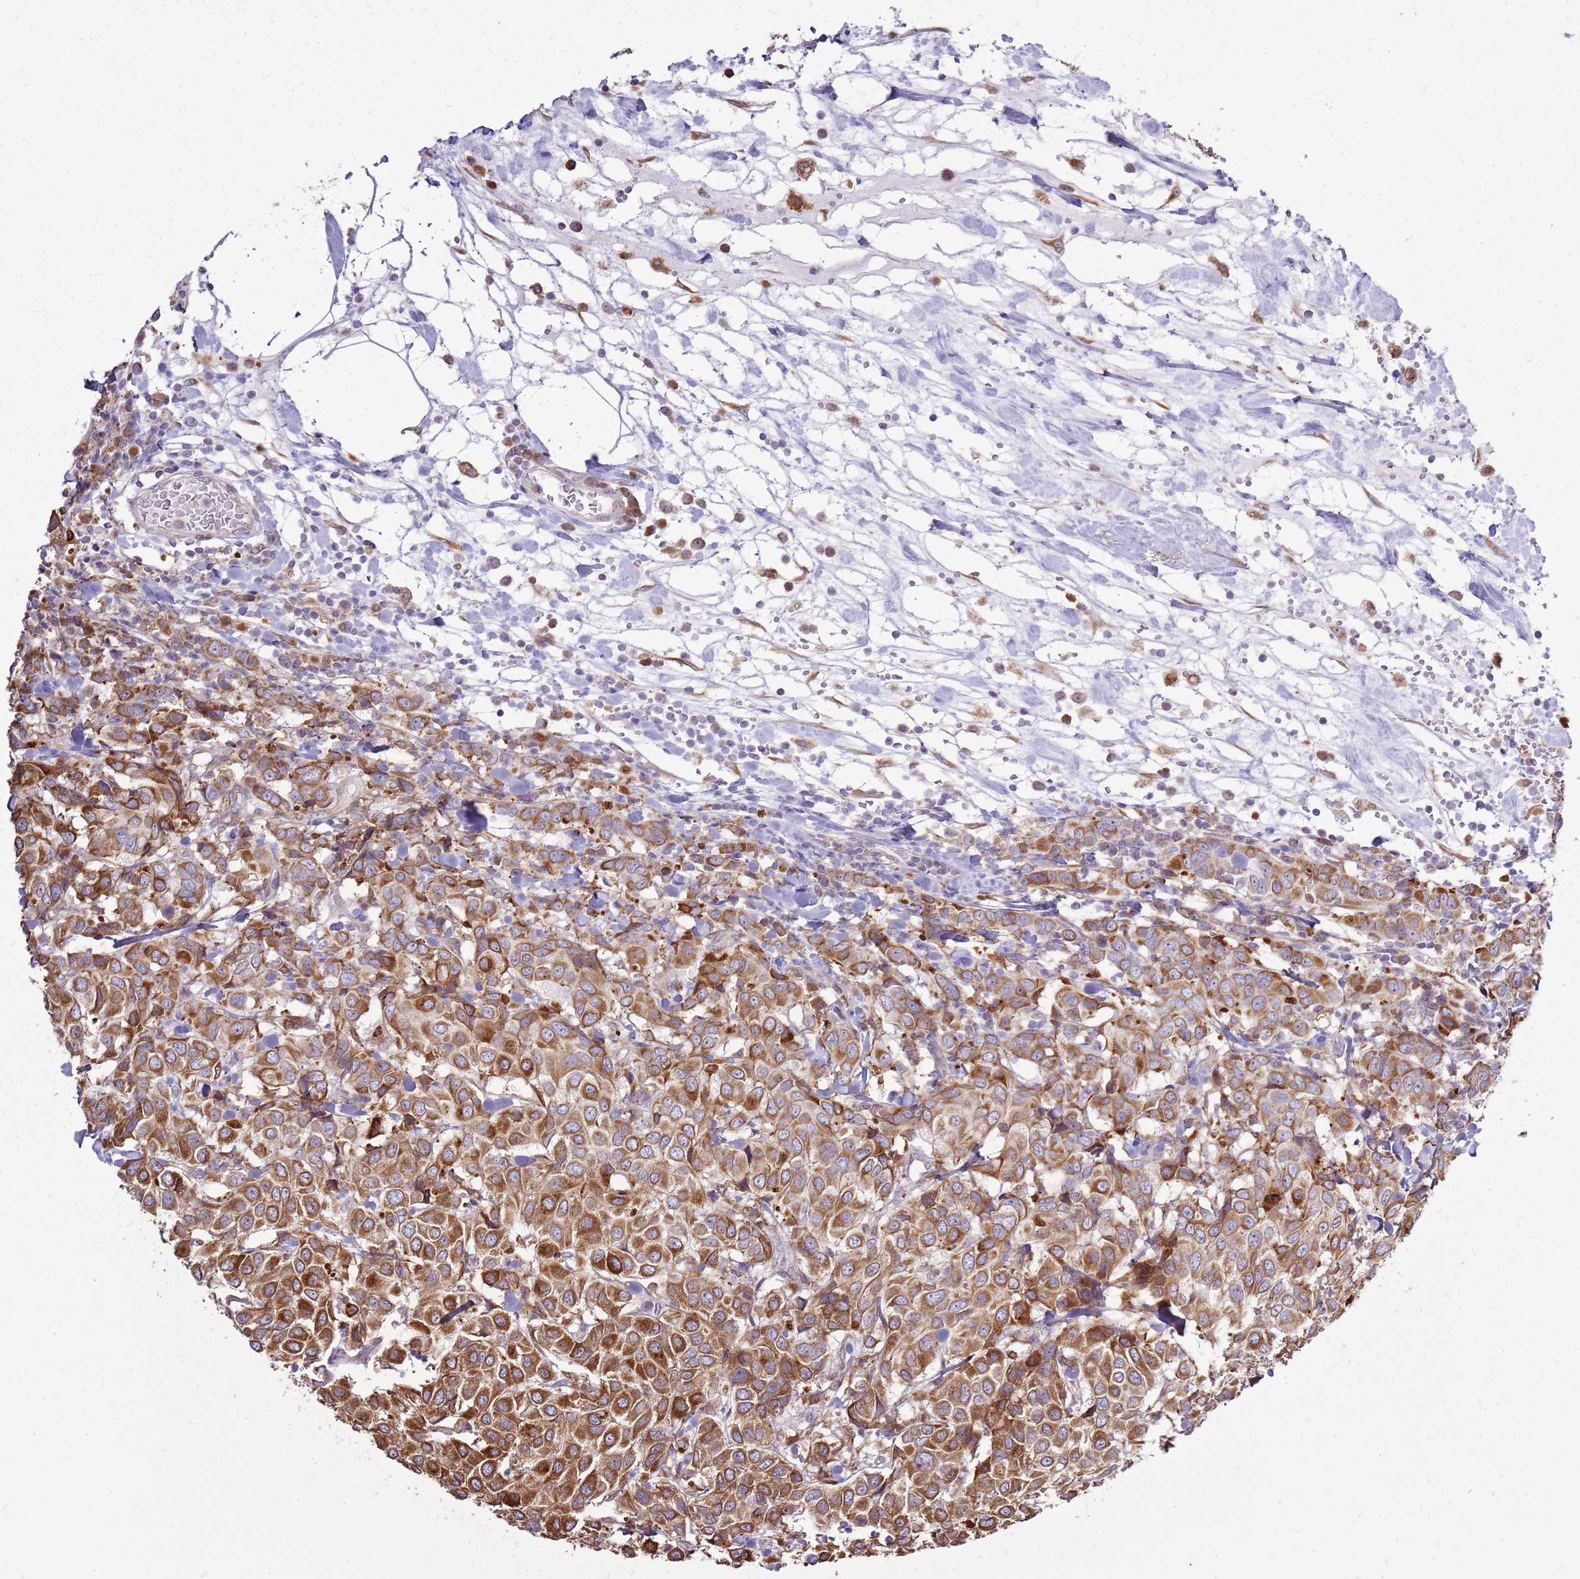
{"staining": {"intensity": "strong", "quantity": ">75%", "location": "cytoplasmic/membranous"}, "tissue": "breast cancer", "cell_type": "Tumor cells", "image_type": "cancer", "snomed": [{"axis": "morphology", "description": "Duct carcinoma"}, {"axis": "topography", "description": "Breast"}], "caption": "DAB immunohistochemical staining of invasive ductal carcinoma (breast) shows strong cytoplasmic/membranous protein staining in about >75% of tumor cells.", "gene": "TMED10", "patient": {"sex": "female", "age": 55}}